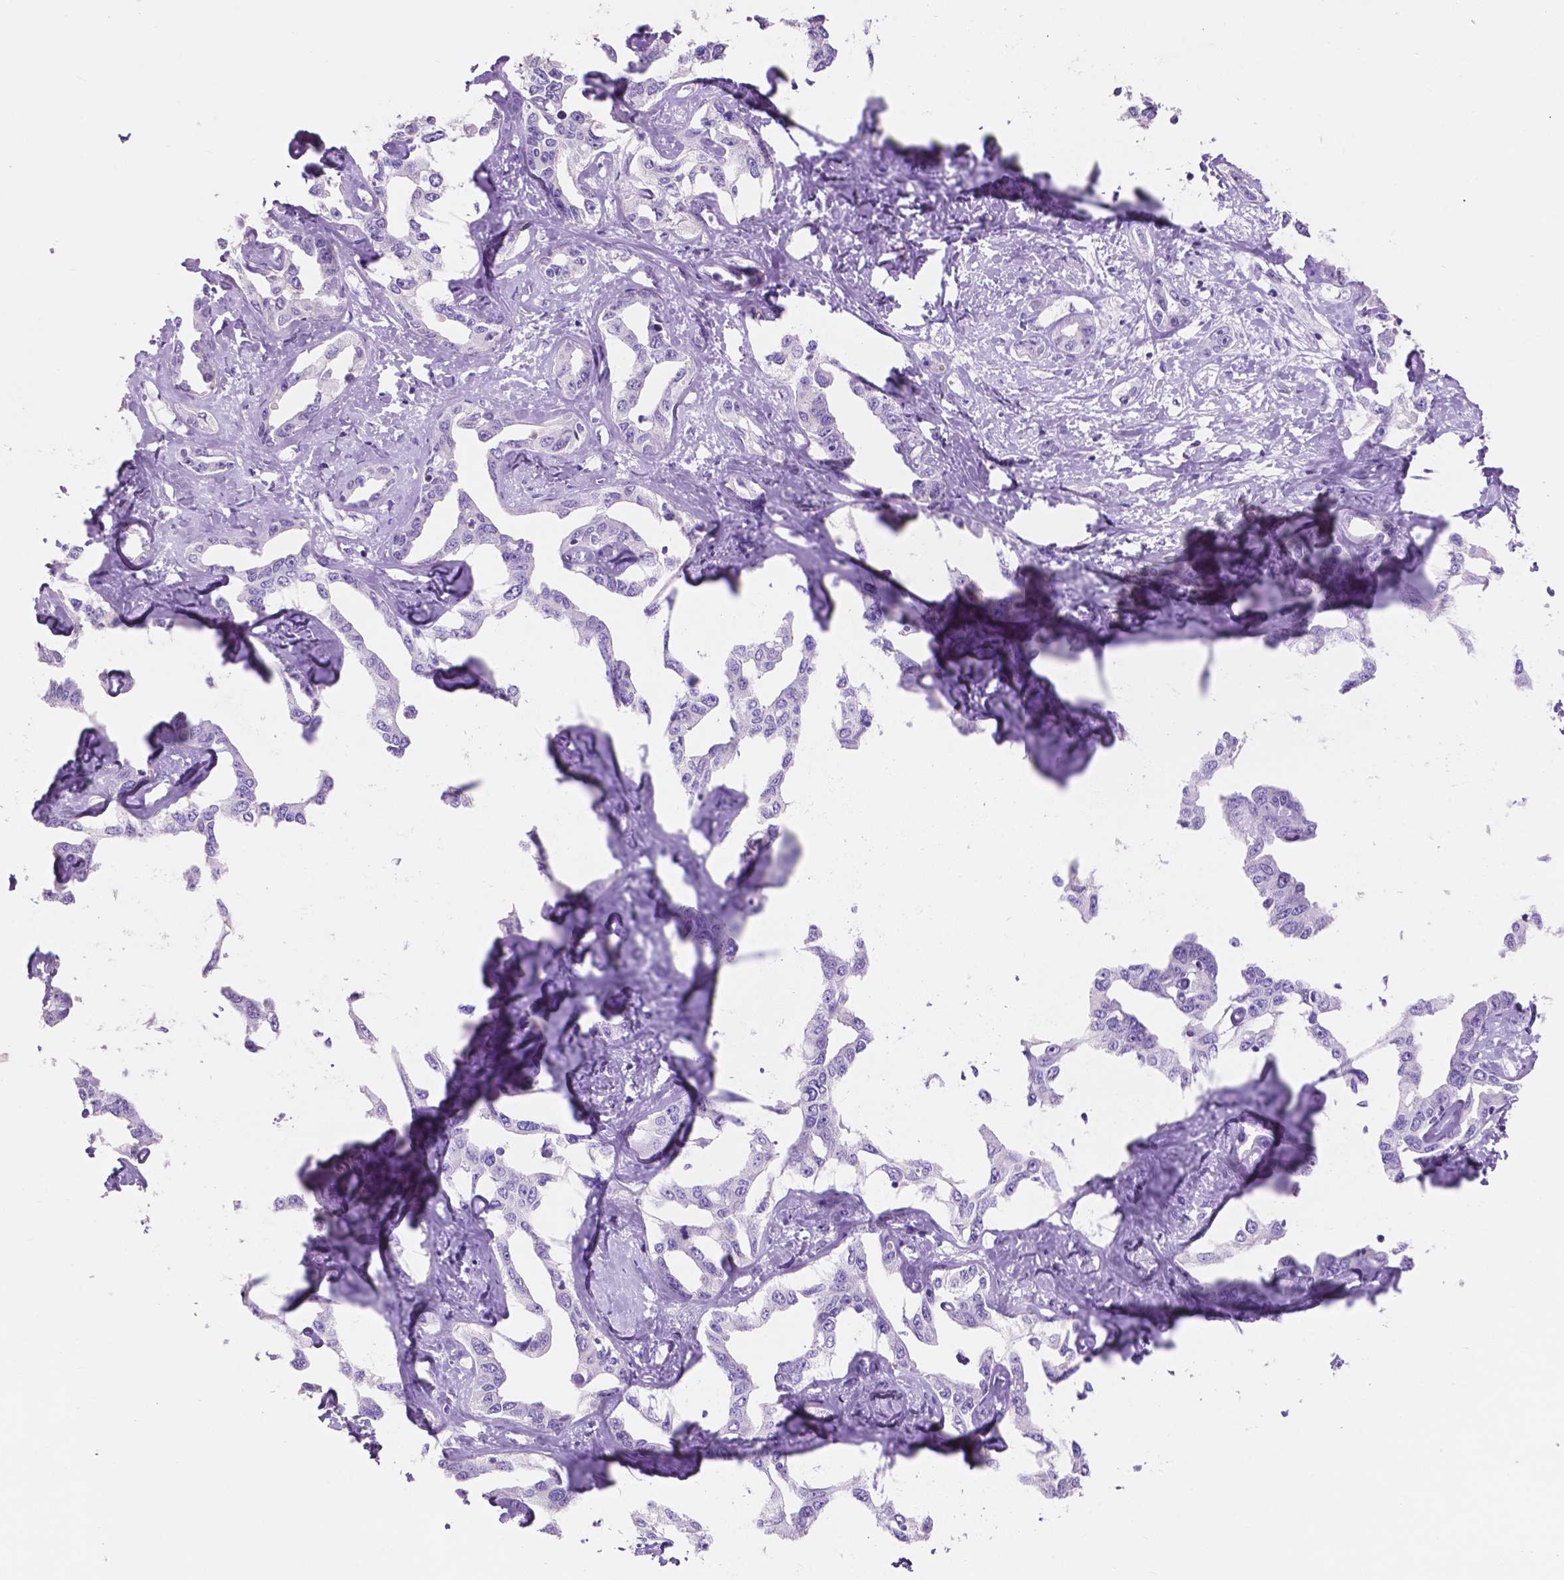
{"staining": {"intensity": "negative", "quantity": "none", "location": "none"}, "tissue": "liver cancer", "cell_type": "Tumor cells", "image_type": "cancer", "snomed": [{"axis": "morphology", "description": "Cholangiocarcinoma"}, {"axis": "topography", "description": "Liver"}], "caption": "The photomicrograph displays no significant staining in tumor cells of liver cancer.", "gene": "CLDN17", "patient": {"sex": "male", "age": 59}}